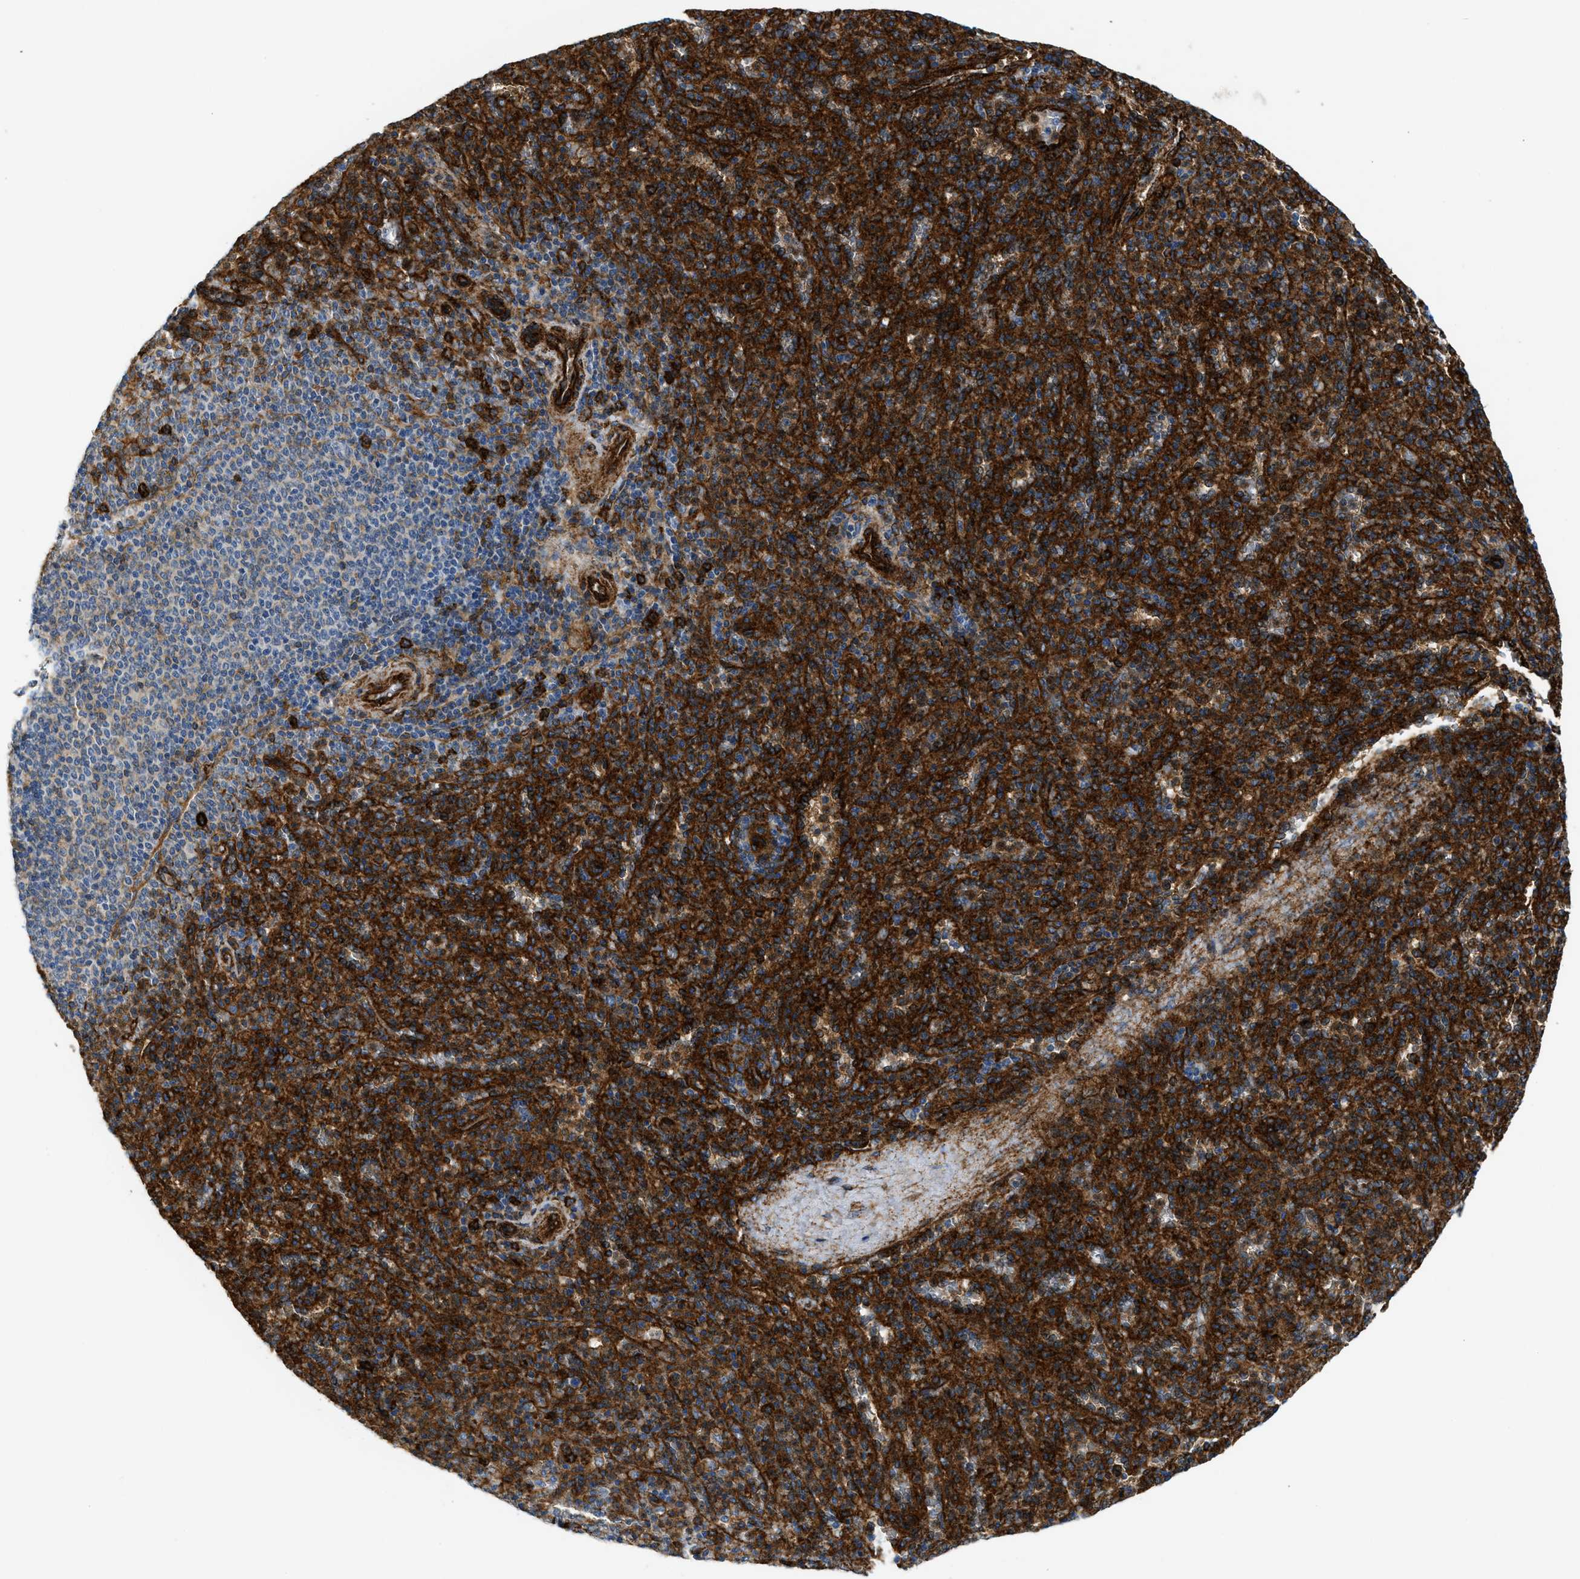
{"staining": {"intensity": "strong", "quantity": "25%-75%", "location": "cytoplasmic/membranous"}, "tissue": "spleen", "cell_type": "Cells in red pulp", "image_type": "normal", "snomed": [{"axis": "morphology", "description": "Normal tissue, NOS"}, {"axis": "topography", "description": "Spleen"}], "caption": "Cells in red pulp reveal high levels of strong cytoplasmic/membranous expression in about 25%-75% of cells in benign spleen.", "gene": "HIP1", "patient": {"sex": "male", "age": 36}}